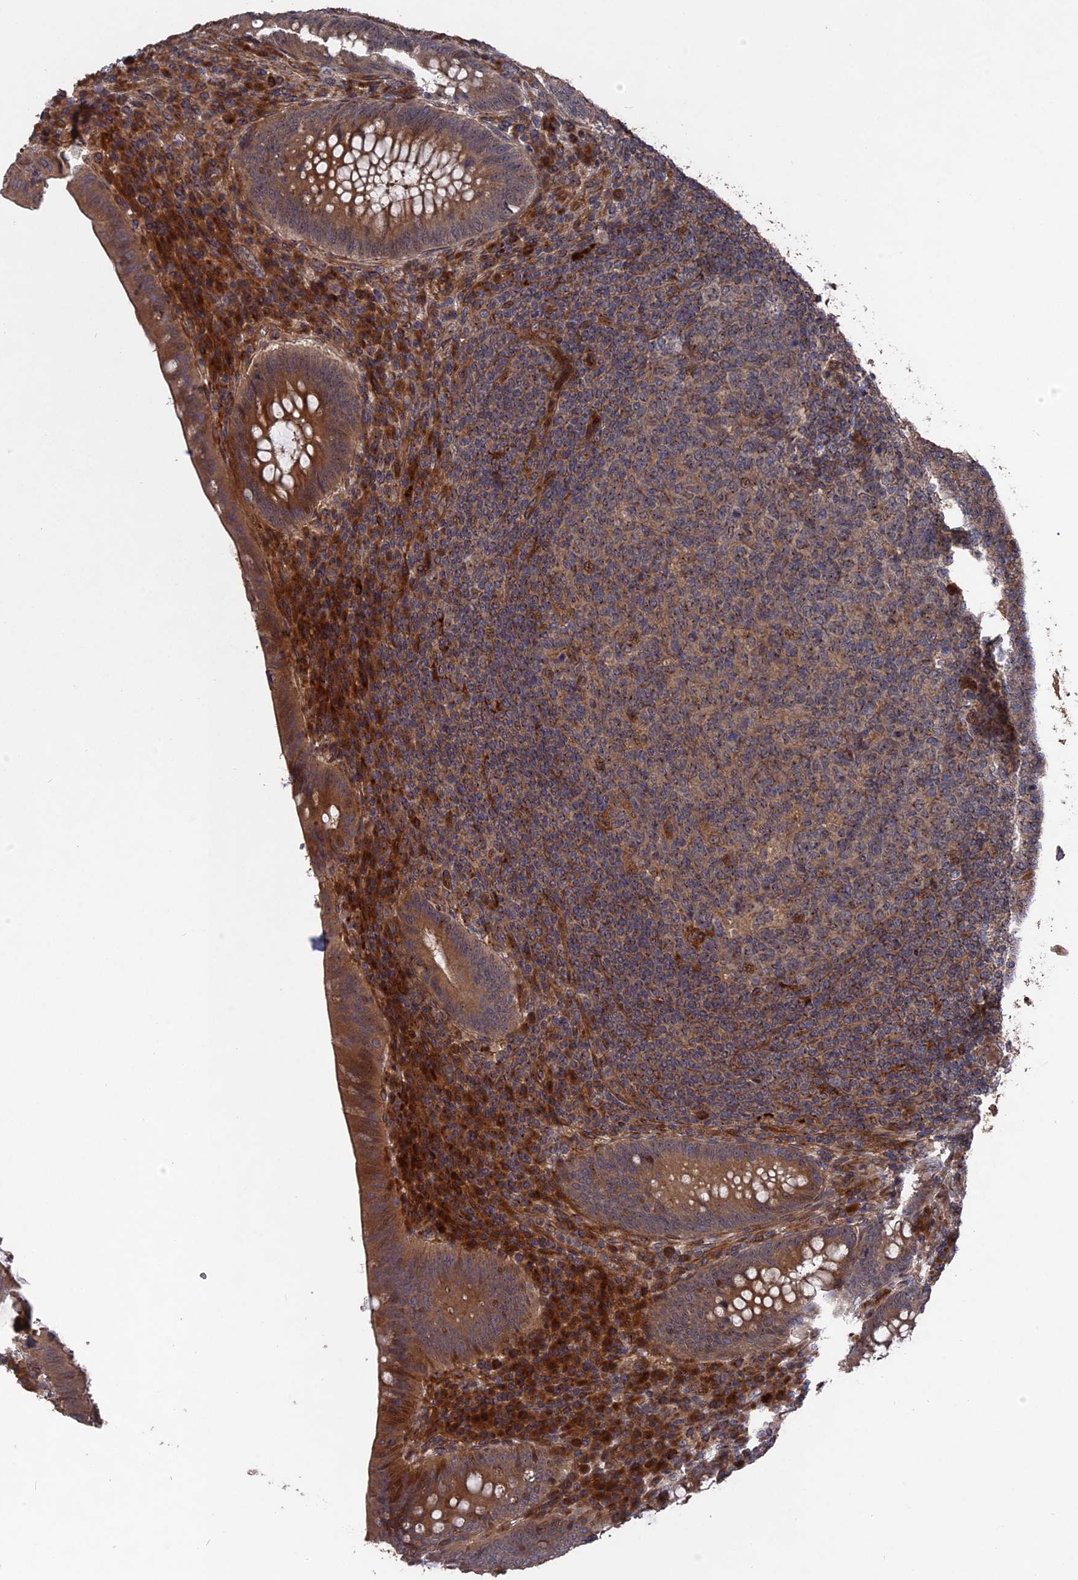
{"staining": {"intensity": "strong", "quantity": "25%-75%", "location": "cytoplasmic/membranous"}, "tissue": "appendix", "cell_type": "Glandular cells", "image_type": "normal", "snomed": [{"axis": "morphology", "description": "Normal tissue, NOS"}, {"axis": "topography", "description": "Appendix"}], "caption": "Immunohistochemical staining of unremarkable appendix displays 25%-75% levels of strong cytoplasmic/membranous protein staining in approximately 25%-75% of glandular cells.", "gene": "DEF8", "patient": {"sex": "male", "age": 78}}